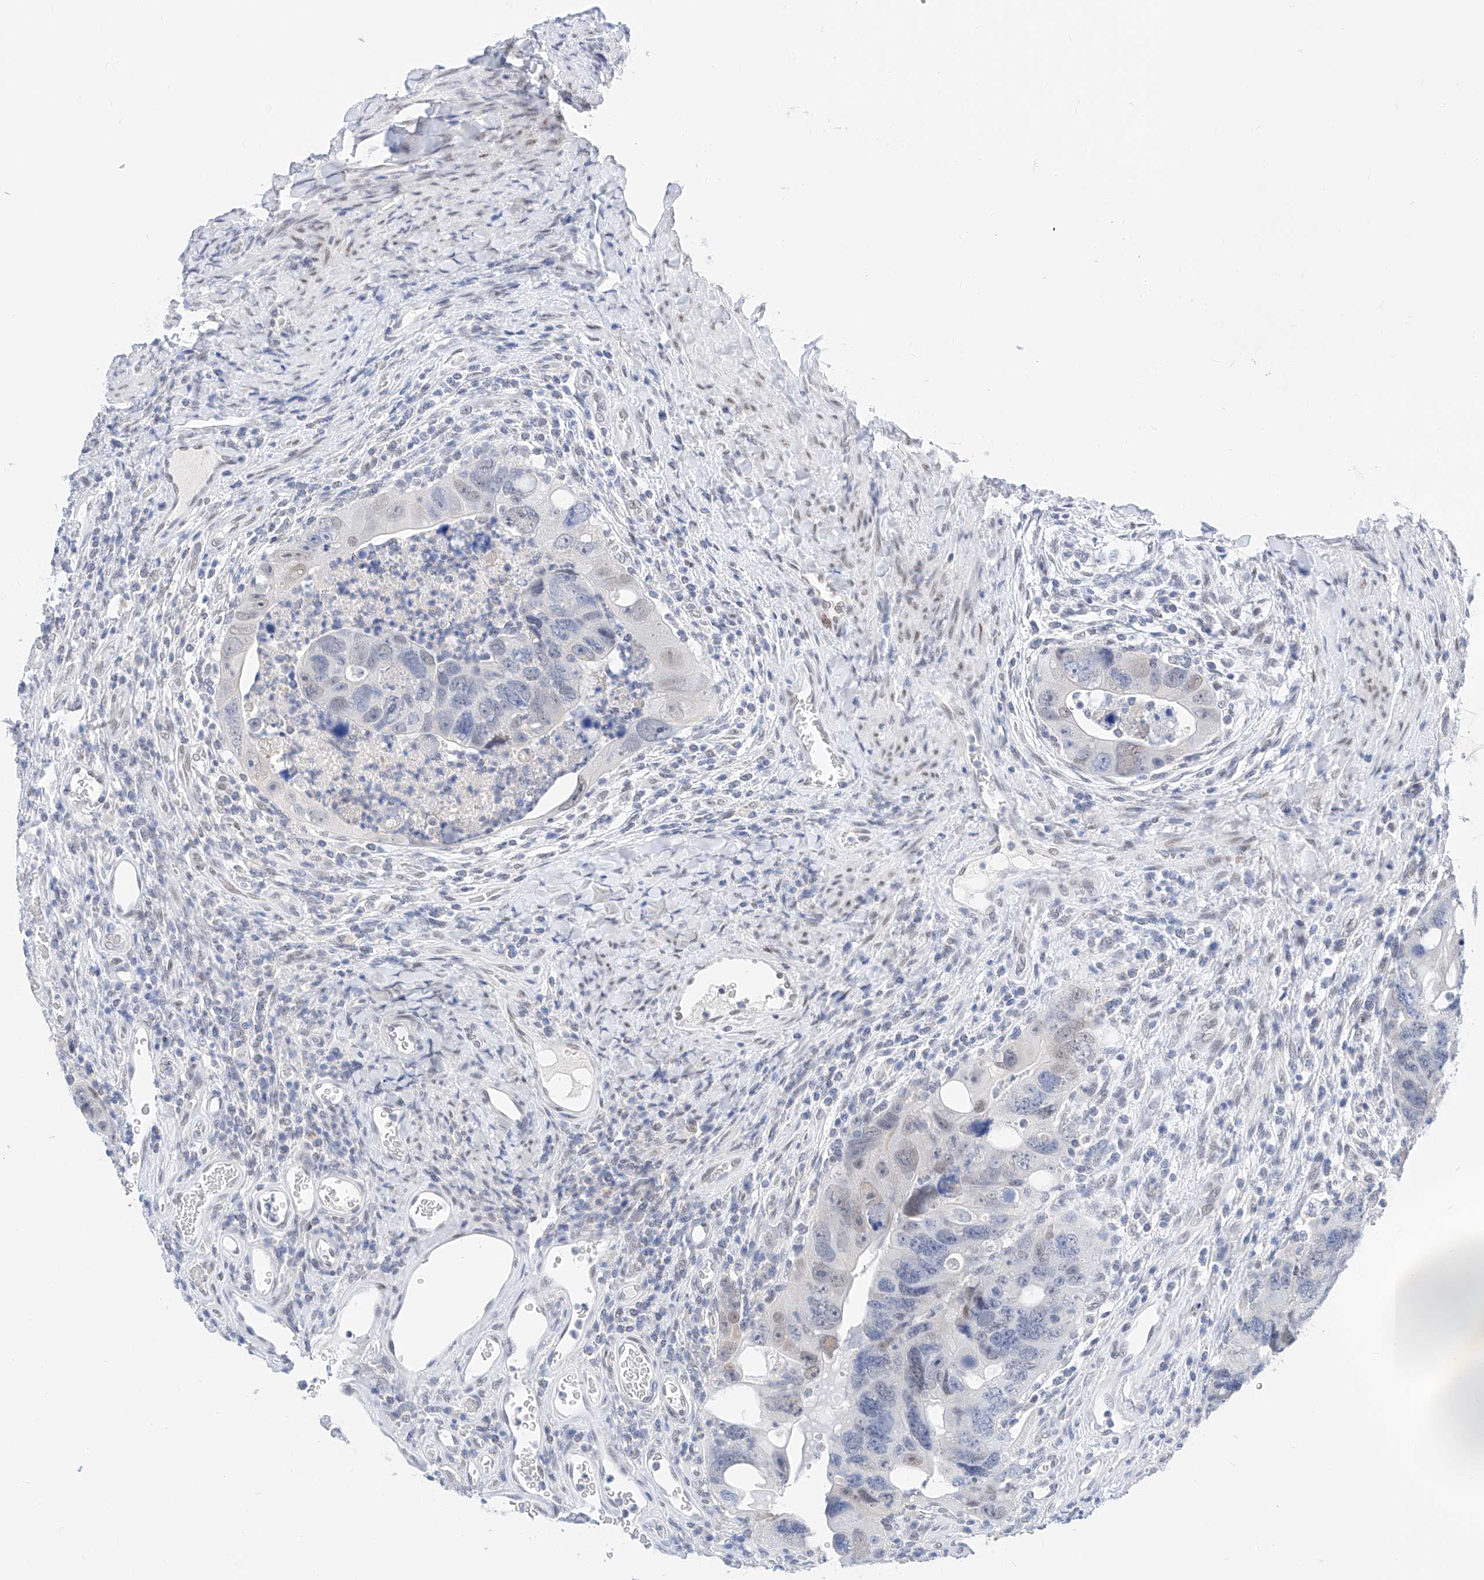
{"staining": {"intensity": "negative", "quantity": "none", "location": "none"}, "tissue": "colorectal cancer", "cell_type": "Tumor cells", "image_type": "cancer", "snomed": [{"axis": "morphology", "description": "Adenocarcinoma, NOS"}, {"axis": "topography", "description": "Rectum"}], "caption": "Histopathology image shows no significant protein positivity in tumor cells of colorectal adenocarcinoma.", "gene": "KCNJ1", "patient": {"sex": "male", "age": 59}}